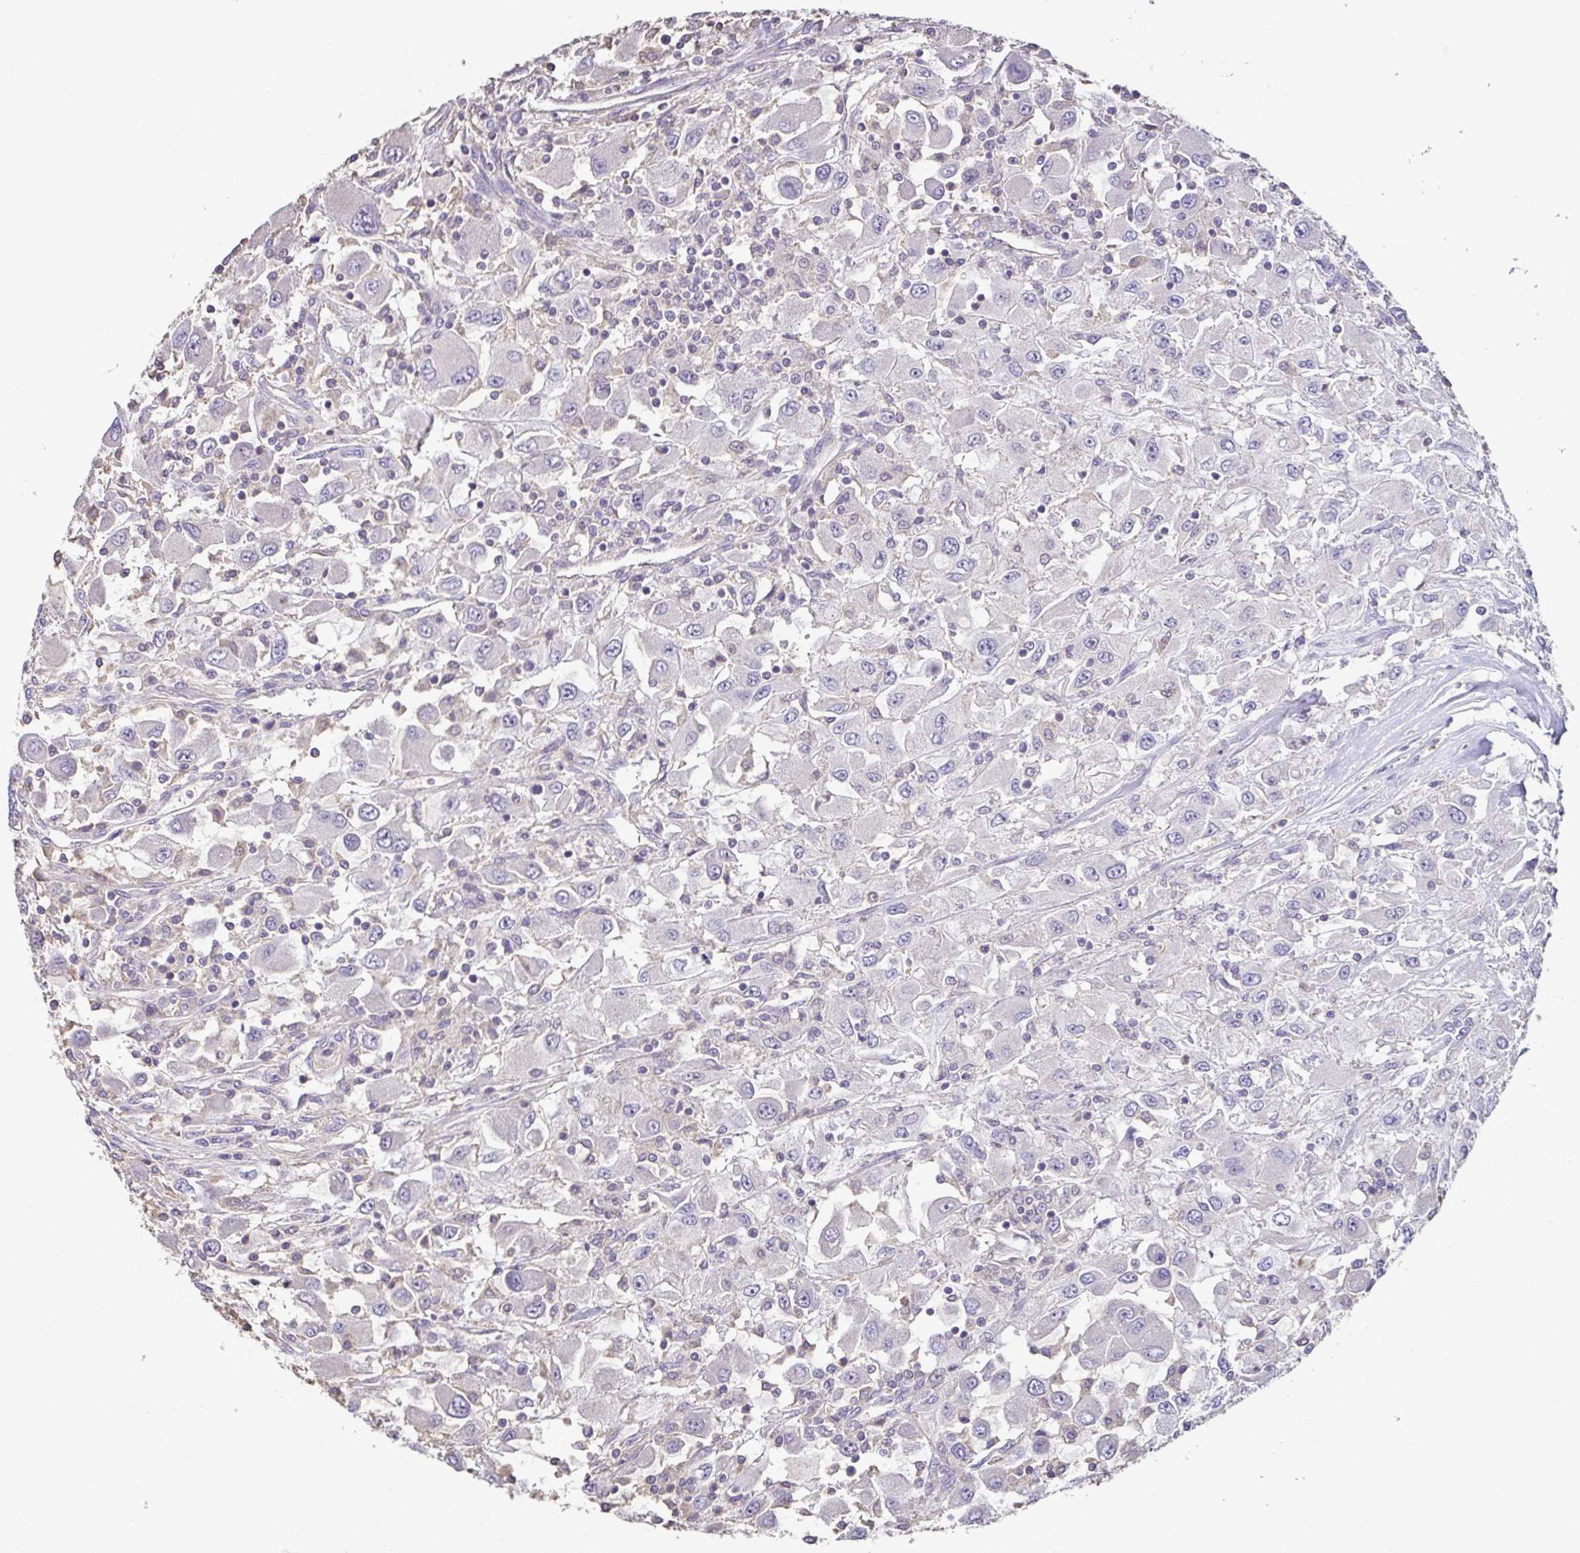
{"staining": {"intensity": "negative", "quantity": "none", "location": "none"}, "tissue": "renal cancer", "cell_type": "Tumor cells", "image_type": "cancer", "snomed": [{"axis": "morphology", "description": "Adenocarcinoma, NOS"}, {"axis": "topography", "description": "Kidney"}], "caption": "IHC of human renal adenocarcinoma exhibits no expression in tumor cells. The staining is performed using DAB (3,3'-diaminobenzidine) brown chromogen with nuclei counter-stained in using hematoxylin.", "gene": "ACTRT2", "patient": {"sex": "female", "age": 67}}